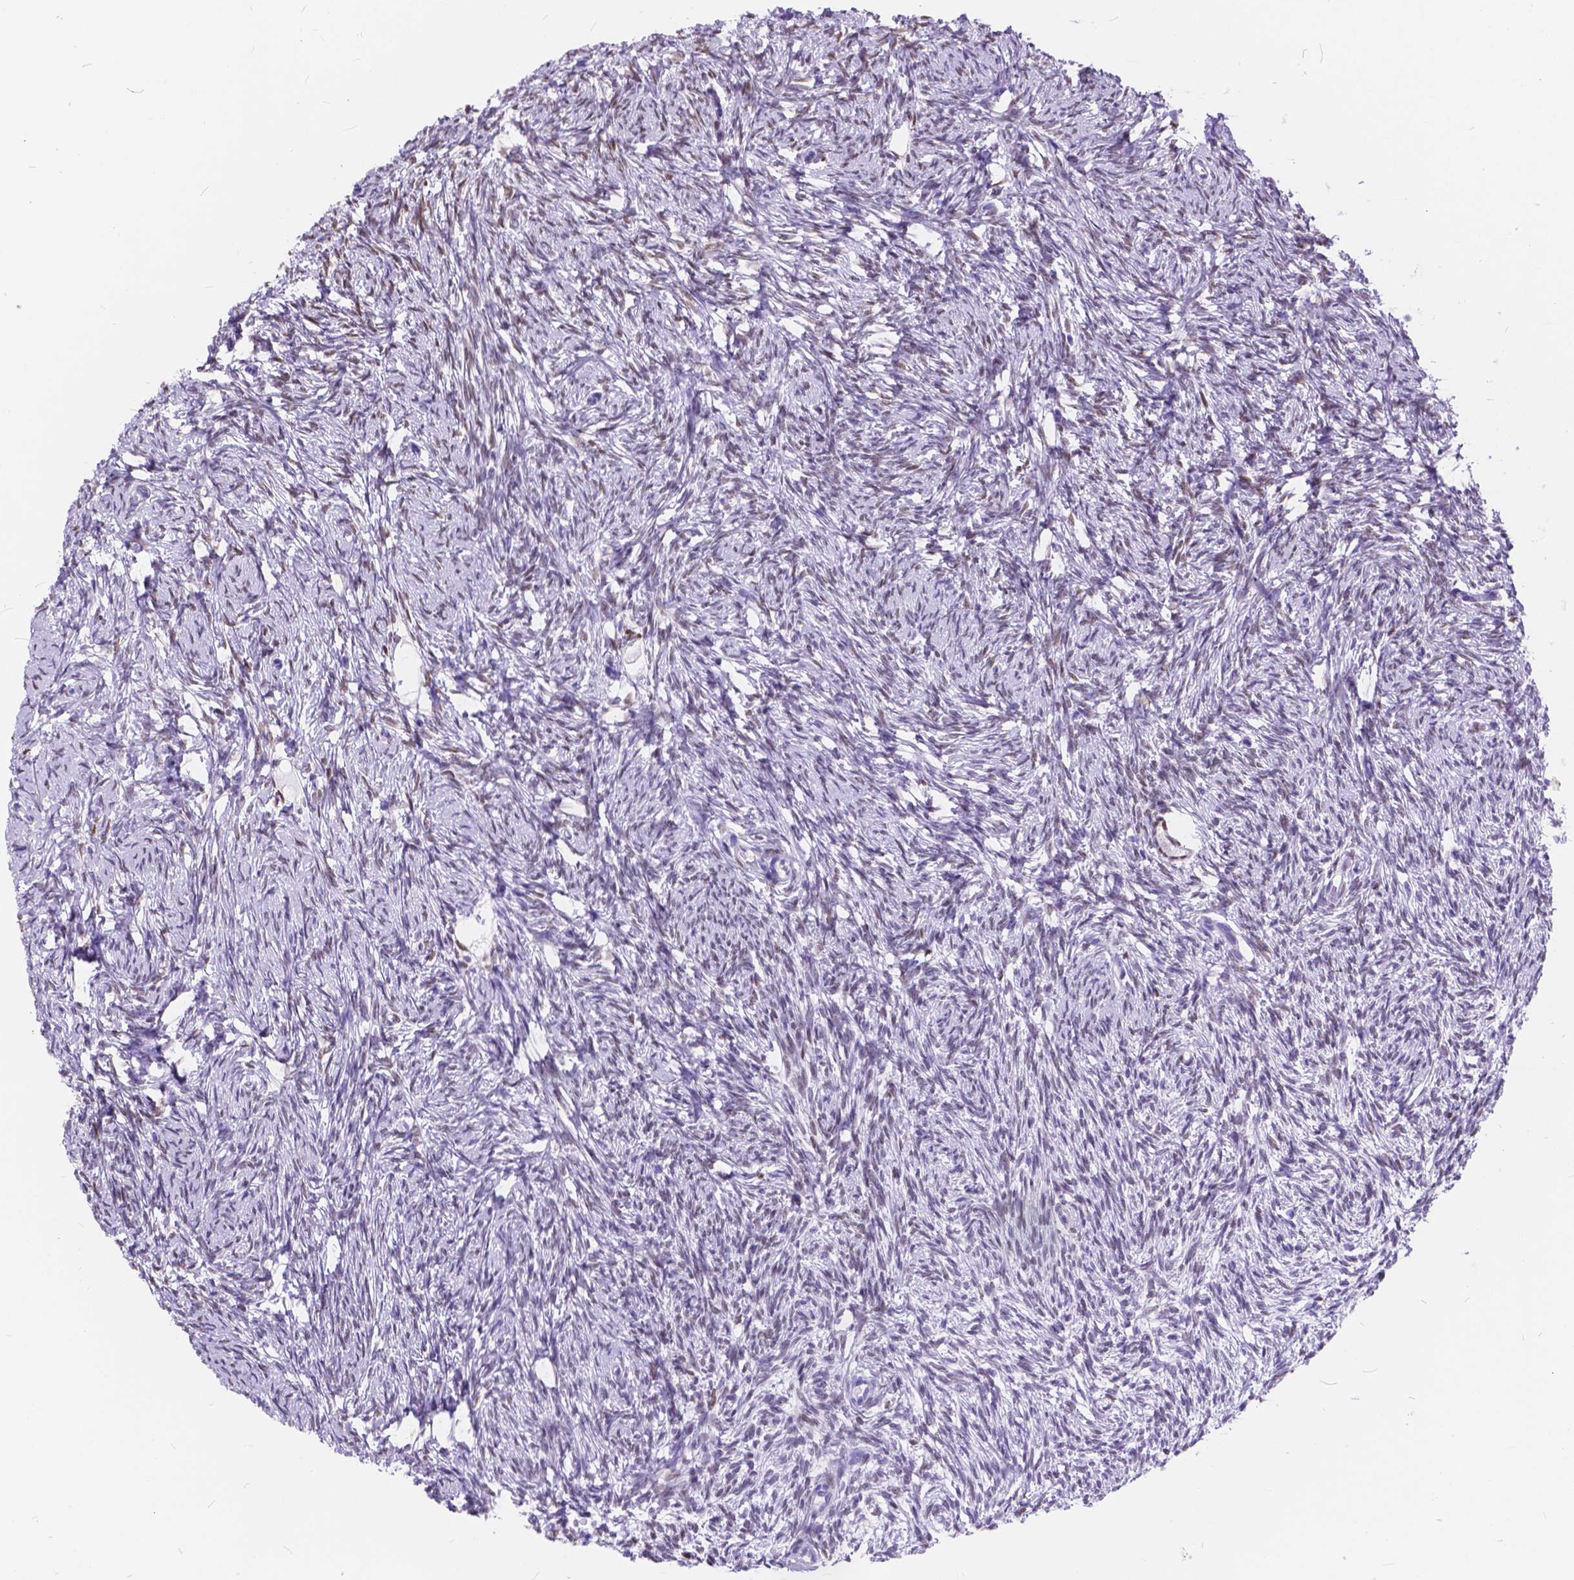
{"staining": {"intensity": "moderate", "quantity": ">75%", "location": "nuclear"}, "tissue": "ovary", "cell_type": "Follicle cells", "image_type": "normal", "snomed": [{"axis": "morphology", "description": "Normal tissue, NOS"}, {"axis": "topography", "description": "Ovary"}], "caption": "Immunohistochemistry (DAB (3,3'-diaminobenzidine)) staining of benign human ovary demonstrates moderate nuclear protein positivity in about >75% of follicle cells. (brown staining indicates protein expression, while blue staining denotes nuclei).", "gene": "FOXL2", "patient": {"sex": "female", "age": 33}}